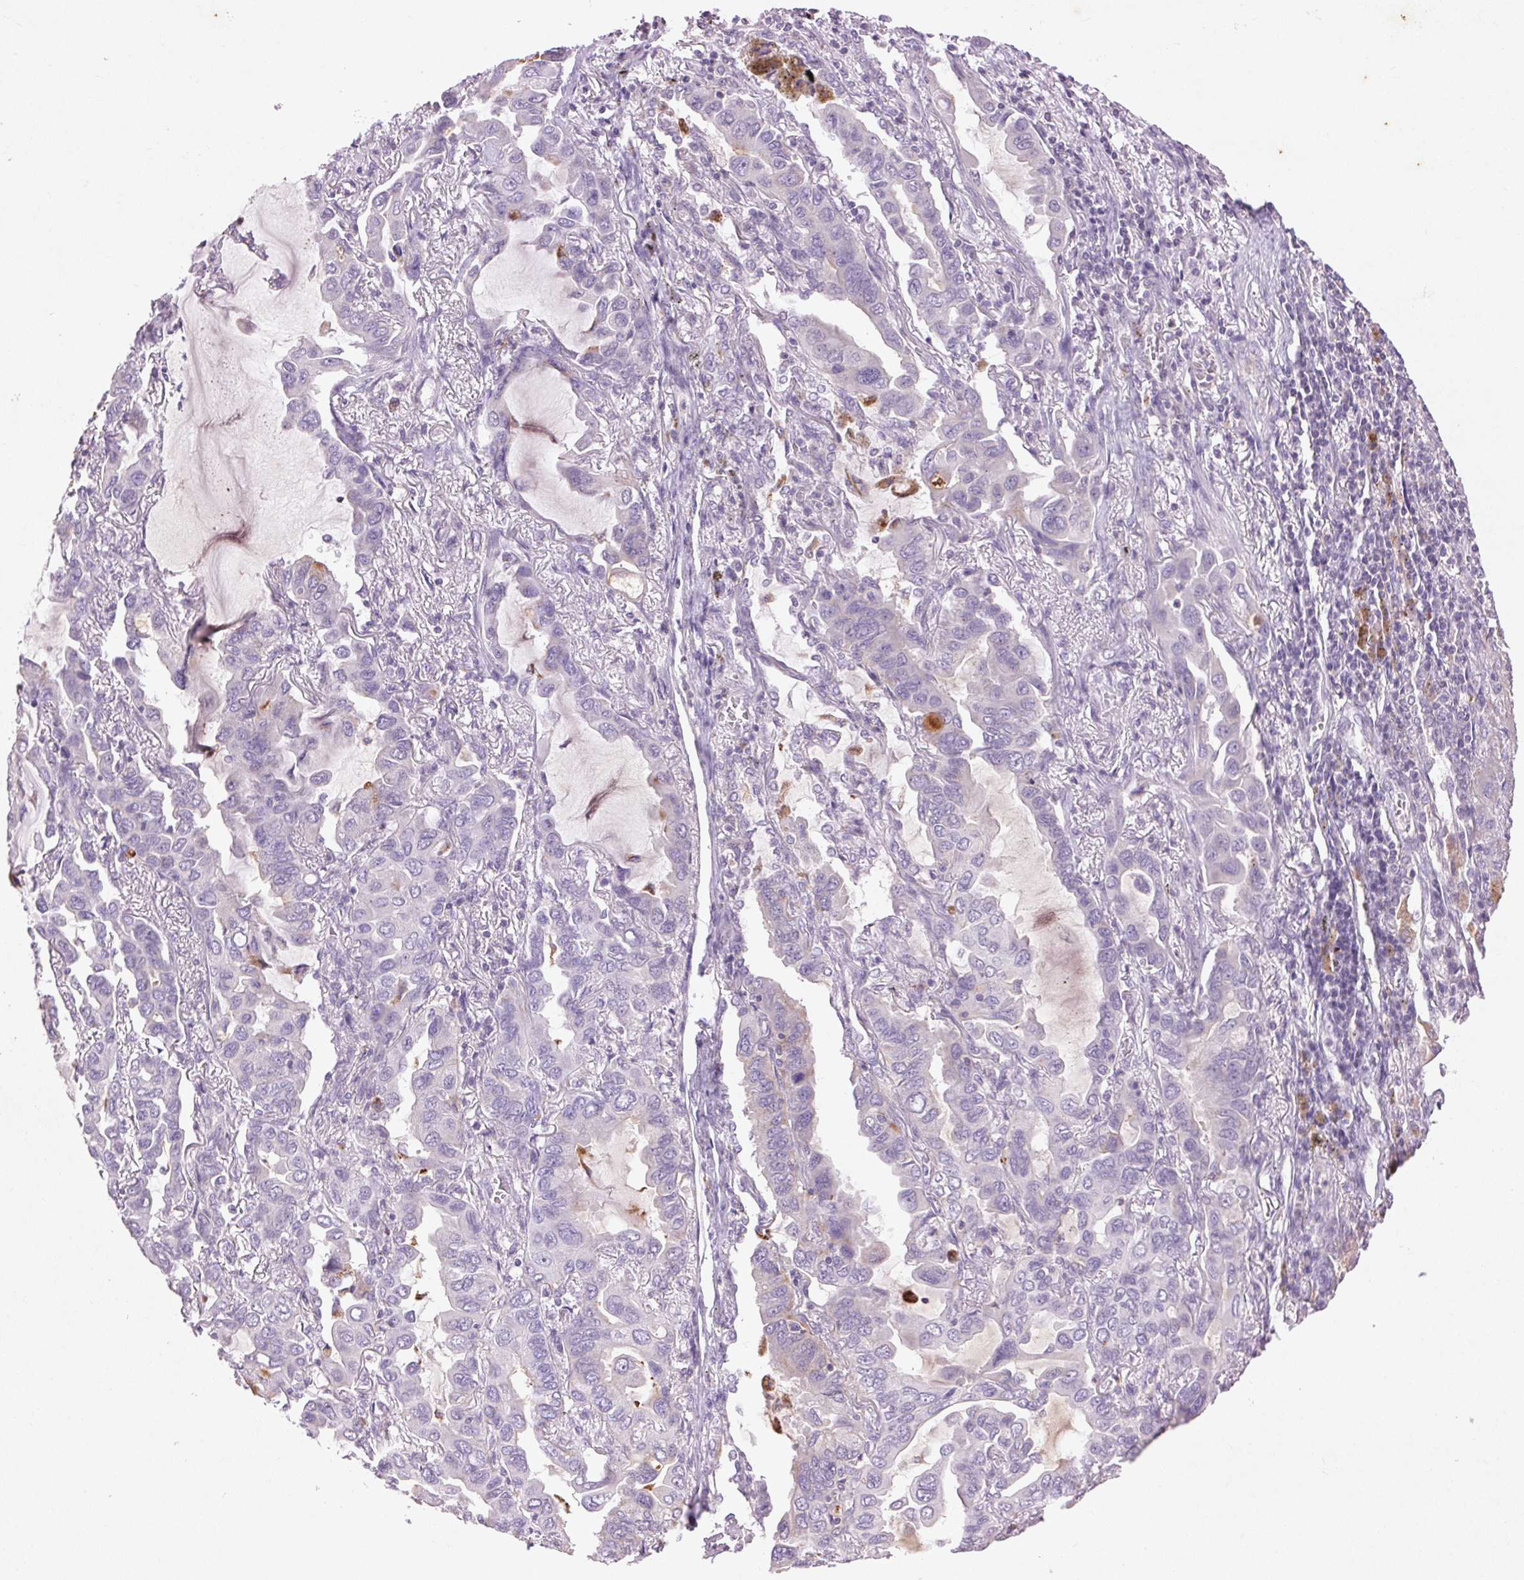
{"staining": {"intensity": "negative", "quantity": "none", "location": "none"}, "tissue": "lung cancer", "cell_type": "Tumor cells", "image_type": "cancer", "snomed": [{"axis": "morphology", "description": "Adenocarcinoma, NOS"}, {"axis": "topography", "description": "Lung"}], "caption": "A high-resolution histopathology image shows immunohistochemistry staining of lung cancer, which demonstrates no significant expression in tumor cells.", "gene": "FNDC7", "patient": {"sex": "male", "age": 64}}